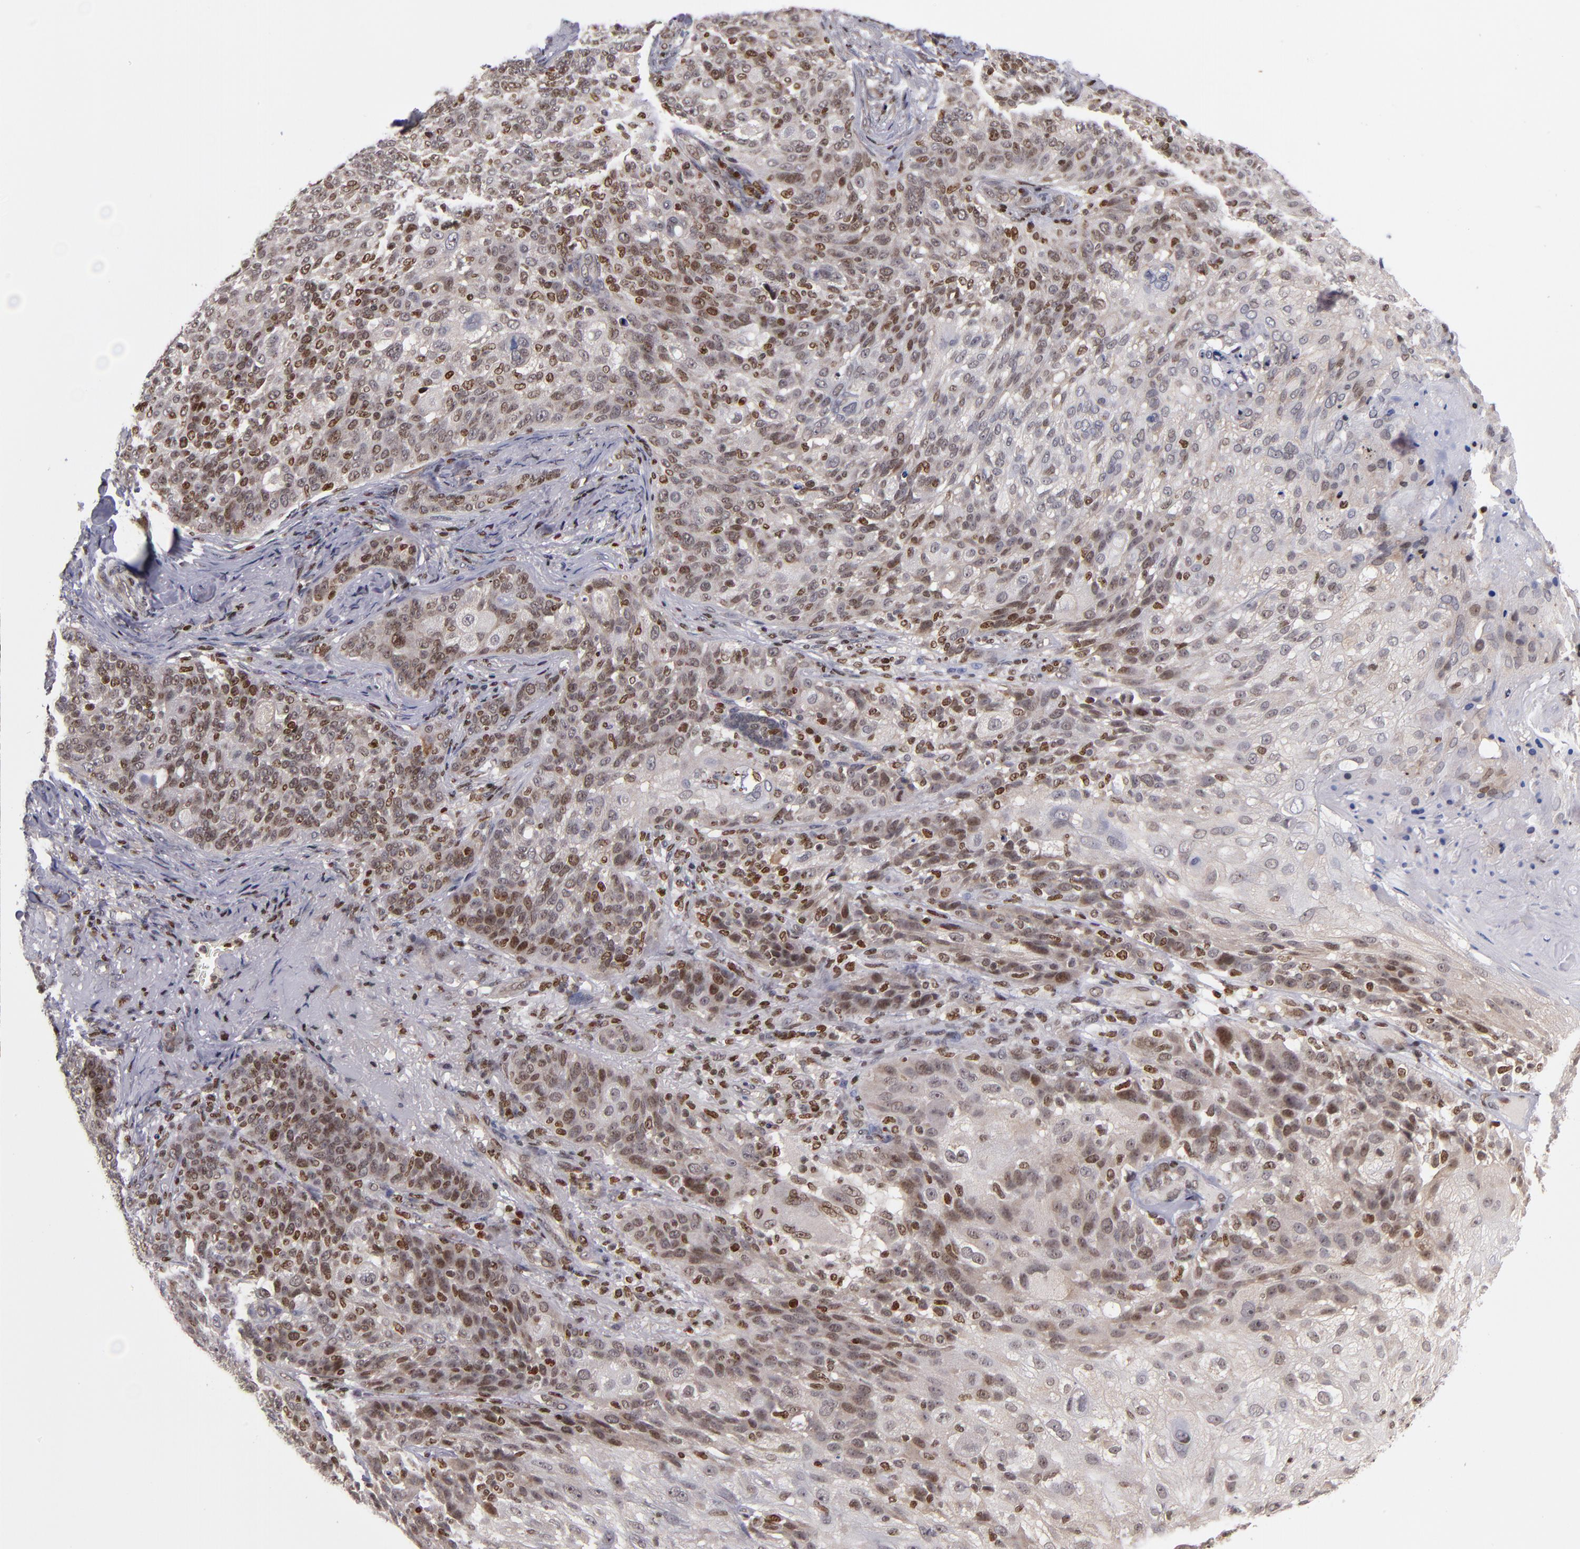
{"staining": {"intensity": "moderate", "quantity": "25%-75%", "location": "nuclear"}, "tissue": "skin cancer", "cell_type": "Tumor cells", "image_type": "cancer", "snomed": [{"axis": "morphology", "description": "Normal tissue, NOS"}, {"axis": "morphology", "description": "Squamous cell carcinoma, NOS"}, {"axis": "topography", "description": "Skin"}], "caption": "Immunohistochemistry (IHC) of human skin cancer displays medium levels of moderate nuclear staining in about 25%-75% of tumor cells.", "gene": "KDM6A", "patient": {"sex": "female", "age": 83}}